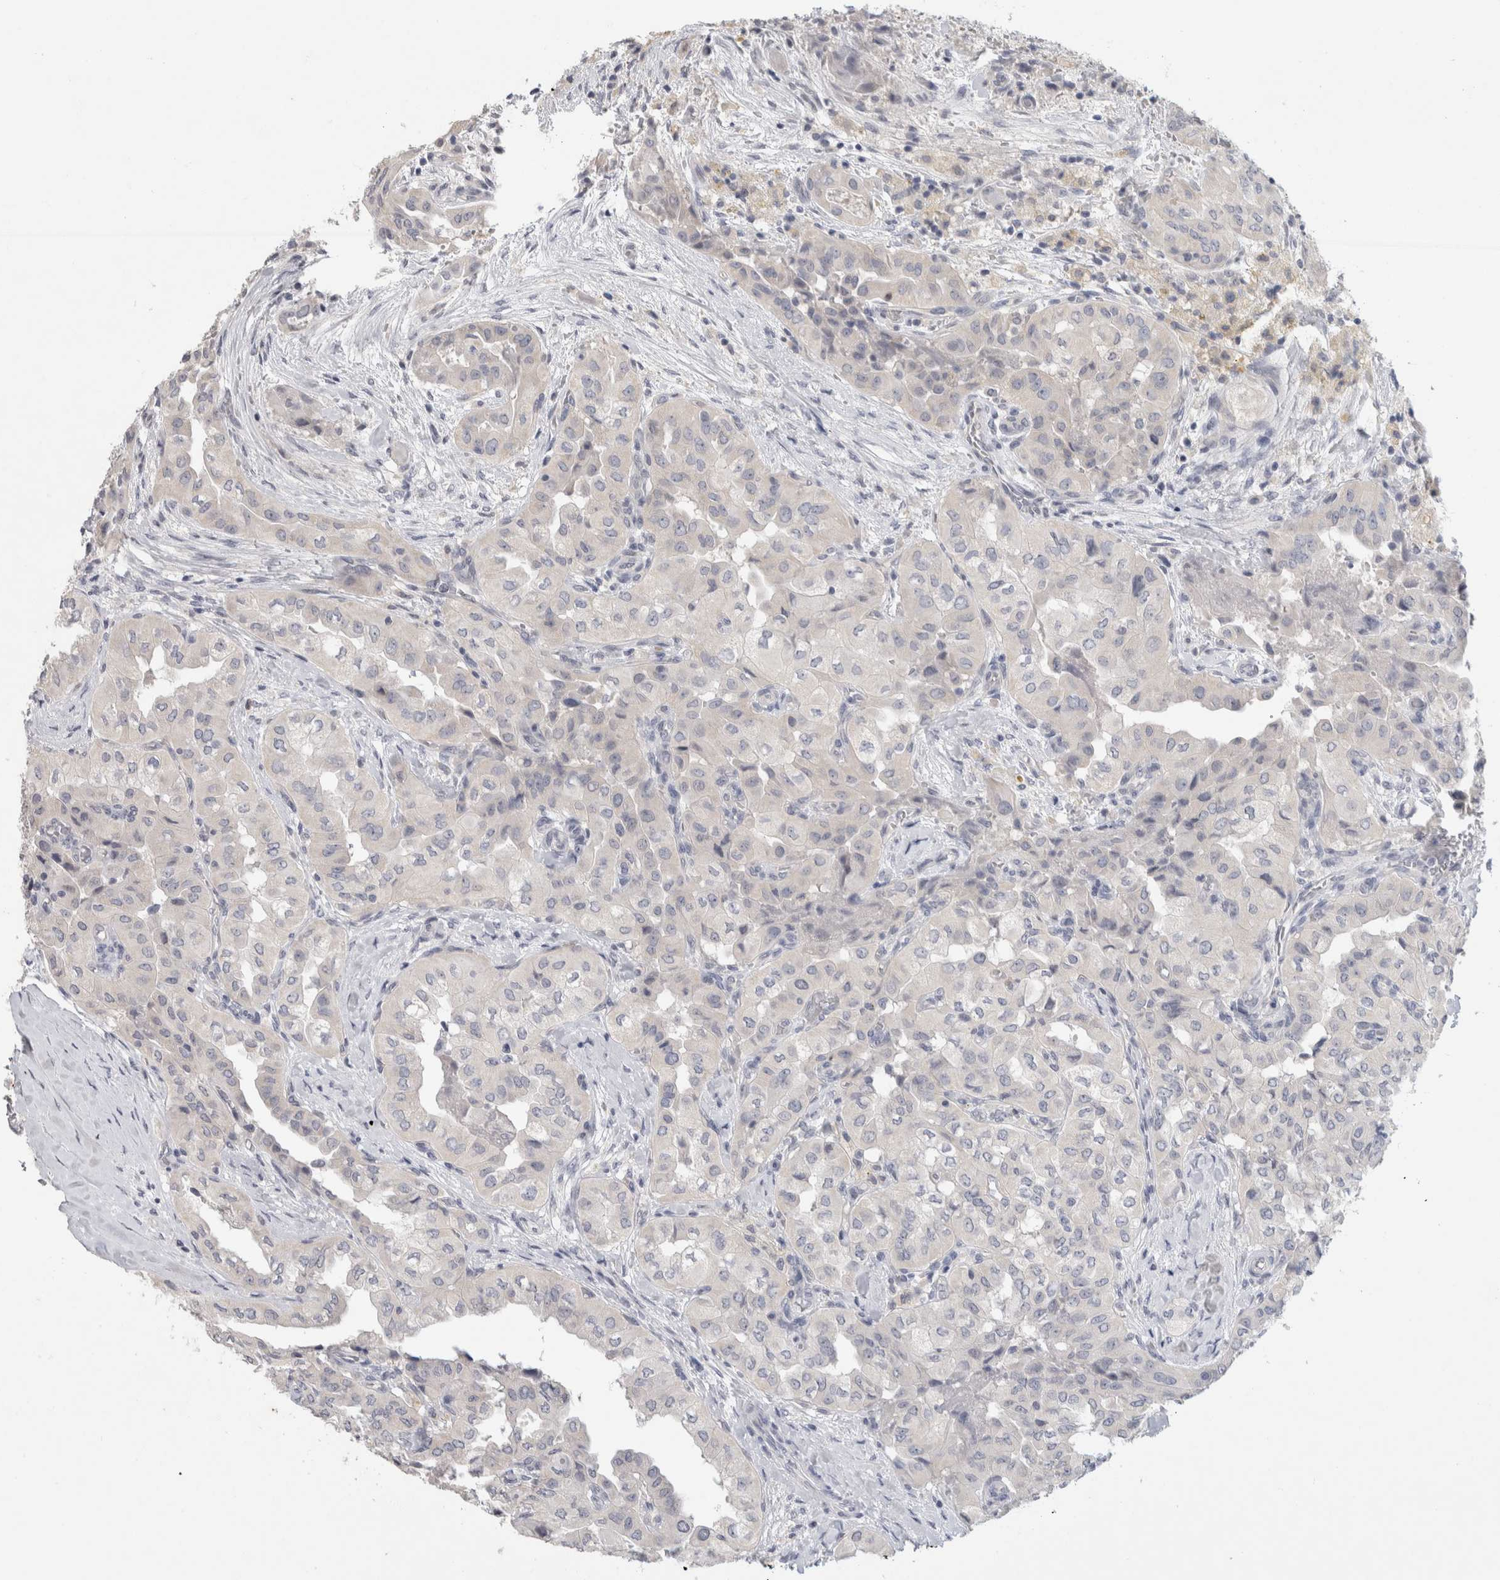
{"staining": {"intensity": "negative", "quantity": "none", "location": "none"}, "tissue": "thyroid cancer", "cell_type": "Tumor cells", "image_type": "cancer", "snomed": [{"axis": "morphology", "description": "Papillary adenocarcinoma, NOS"}, {"axis": "topography", "description": "Thyroid gland"}], "caption": "Tumor cells show no significant staining in papillary adenocarcinoma (thyroid).", "gene": "TONSL", "patient": {"sex": "female", "age": 59}}